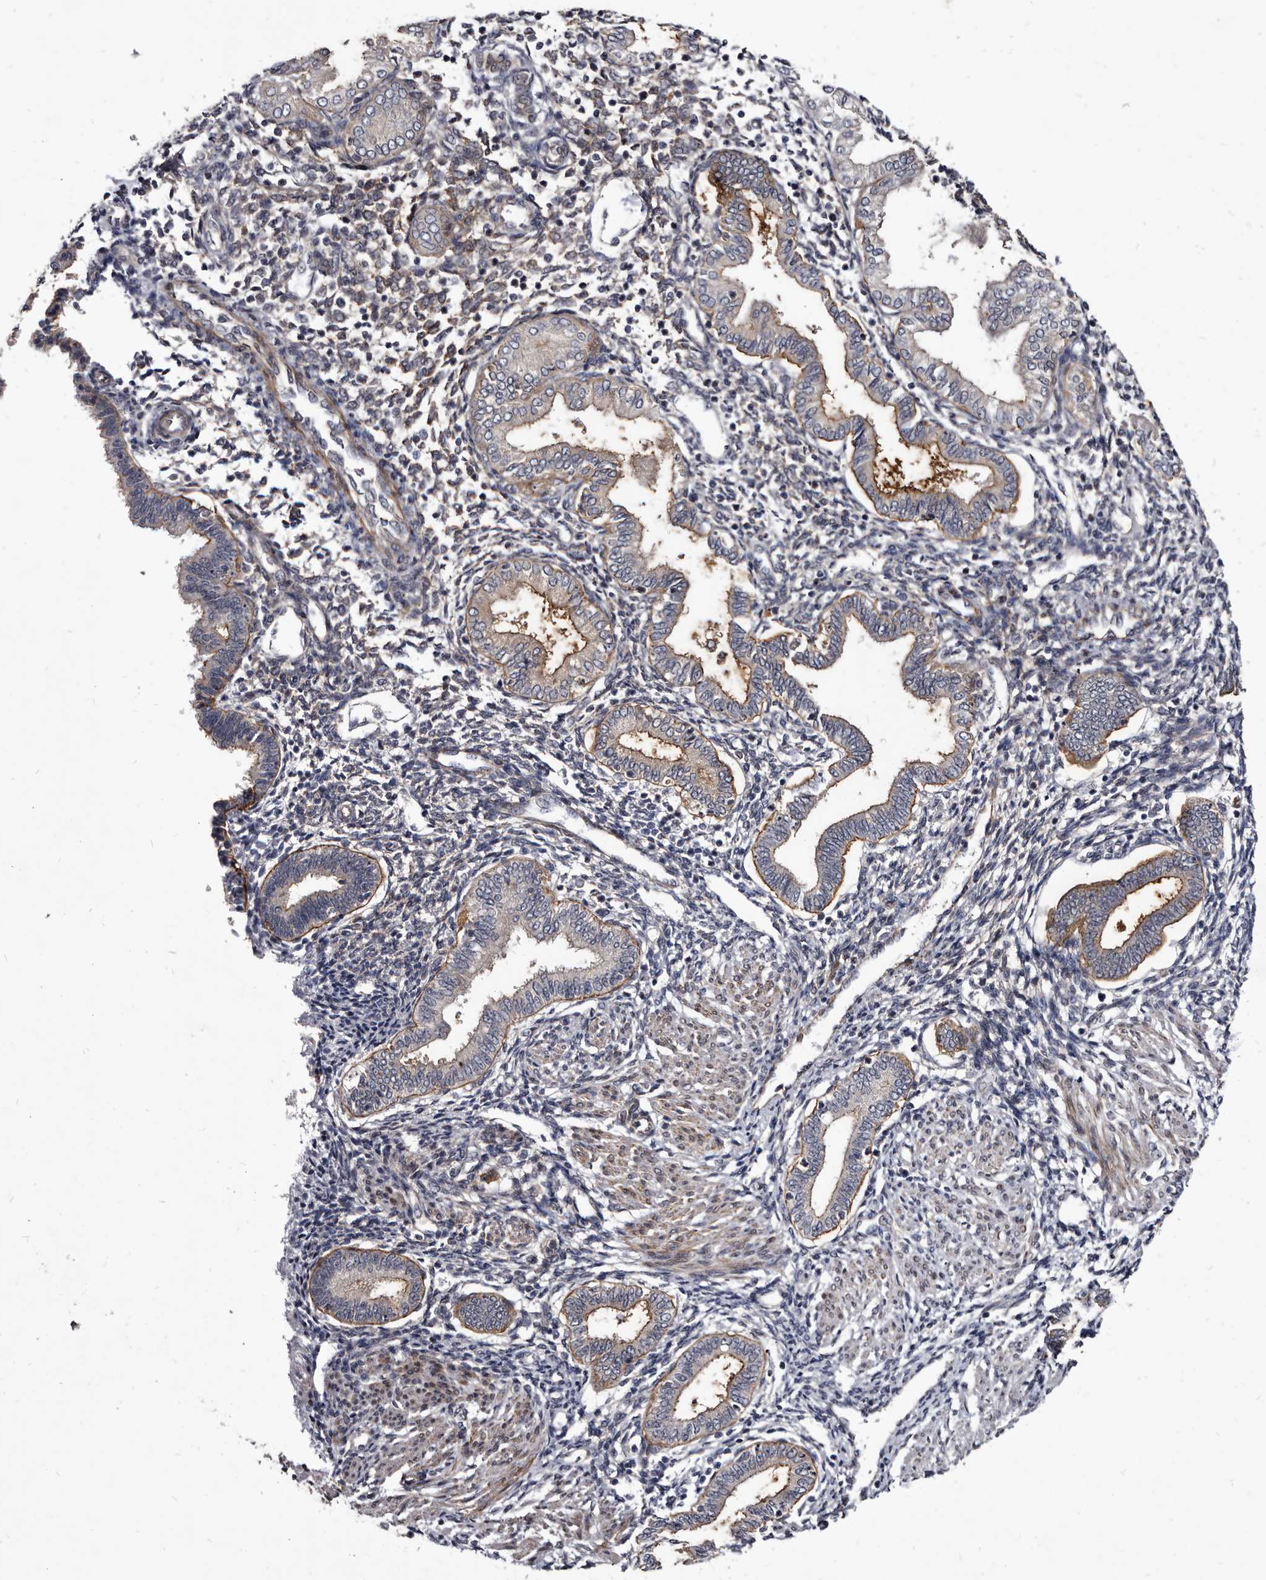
{"staining": {"intensity": "weak", "quantity": "<25%", "location": "cytoplasmic/membranous"}, "tissue": "endometrium", "cell_type": "Cells in endometrial stroma", "image_type": "normal", "snomed": [{"axis": "morphology", "description": "Normal tissue, NOS"}, {"axis": "topography", "description": "Endometrium"}], "caption": "Protein analysis of unremarkable endometrium shows no significant expression in cells in endometrial stroma. (Stains: DAB immunohistochemistry with hematoxylin counter stain, Microscopy: brightfield microscopy at high magnification).", "gene": "PROM1", "patient": {"sex": "female", "age": 53}}